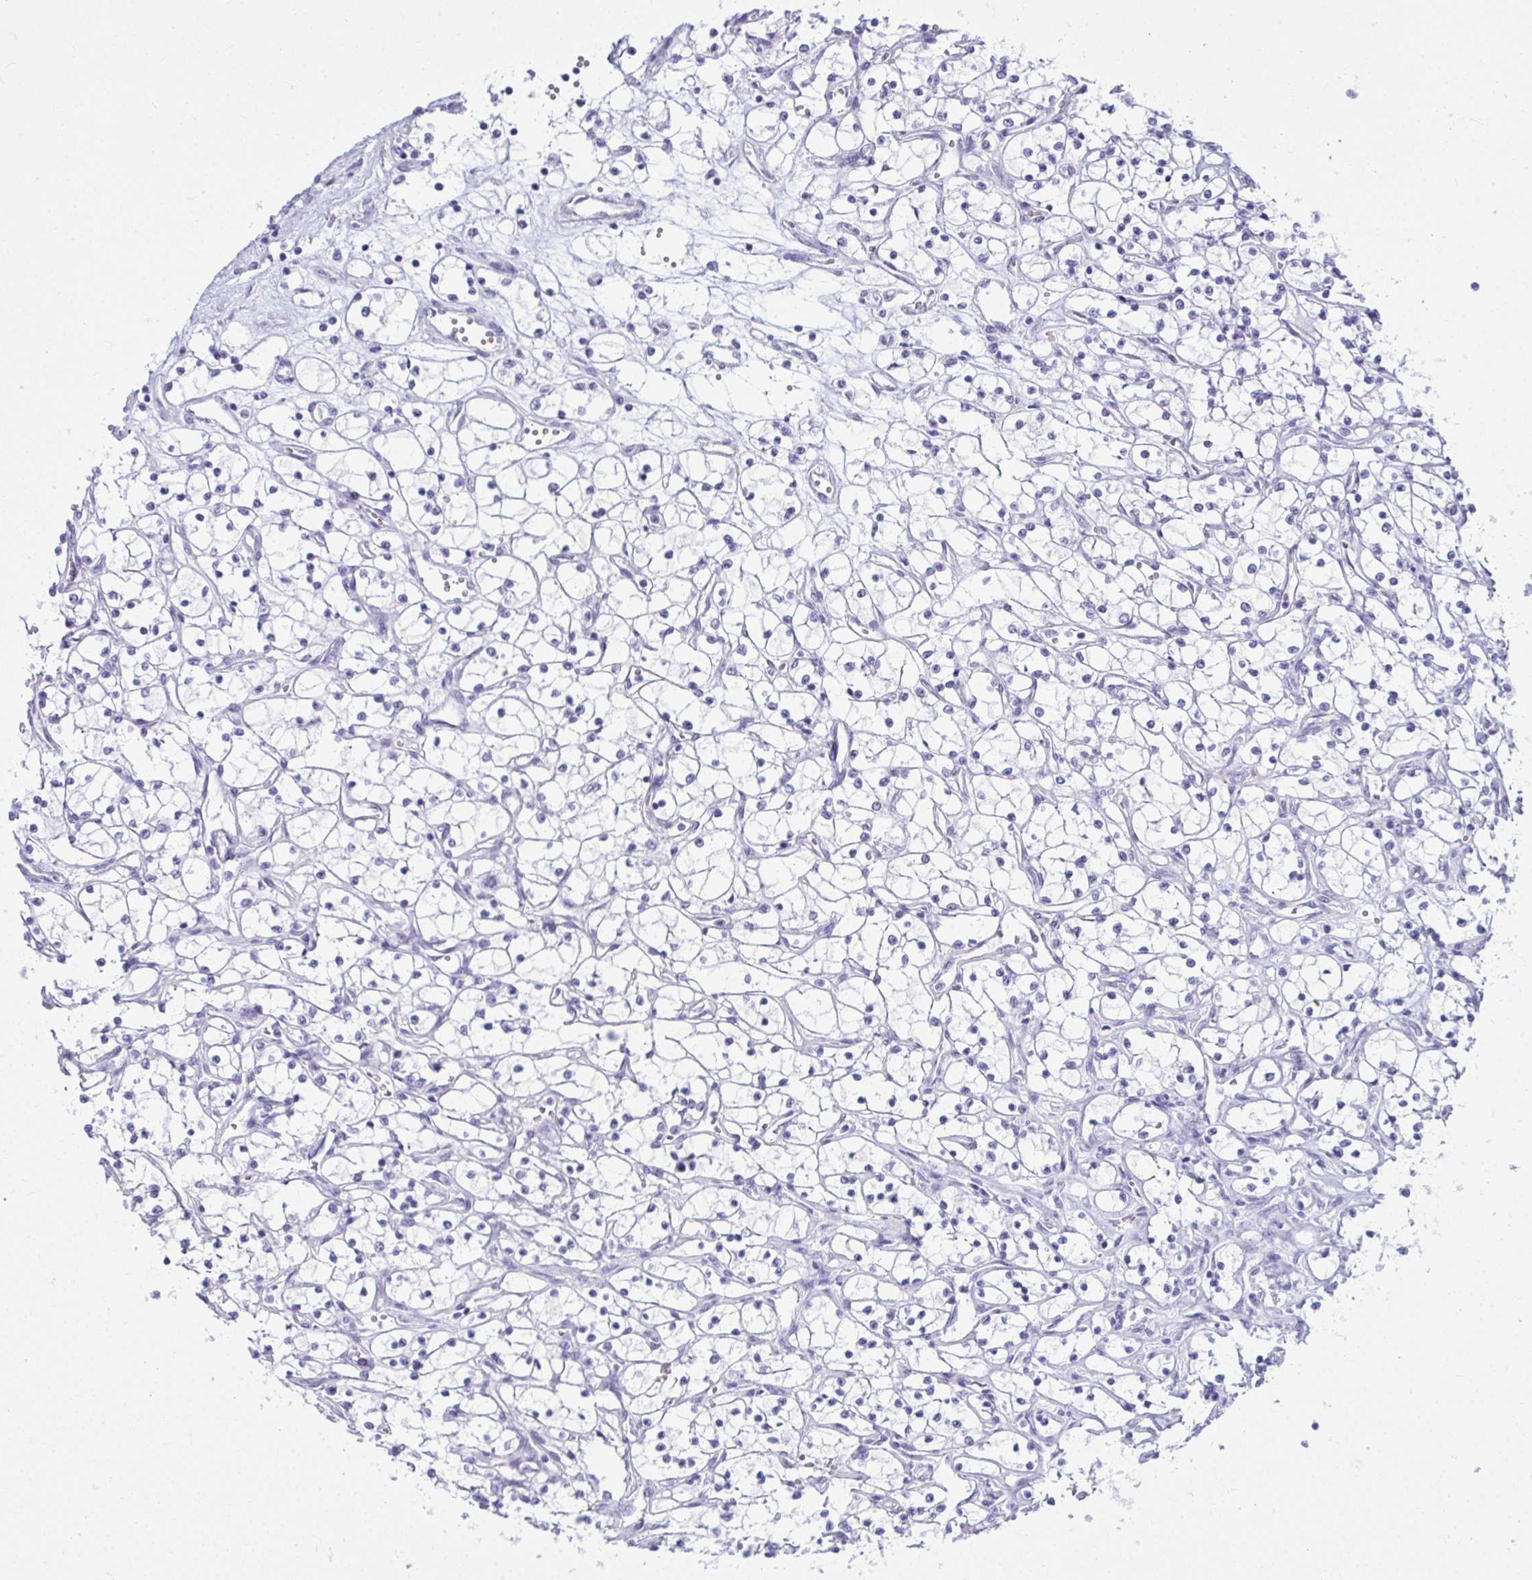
{"staining": {"intensity": "negative", "quantity": "none", "location": "none"}, "tissue": "renal cancer", "cell_type": "Tumor cells", "image_type": "cancer", "snomed": [{"axis": "morphology", "description": "Adenocarcinoma, NOS"}, {"axis": "topography", "description": "Kidney"}], "caption": "Tumor cells are negative for brown protein staining in adenocarcinoma (renal).", "gene": "CLGN", "patient": {"sex": "female", "age": 69}}